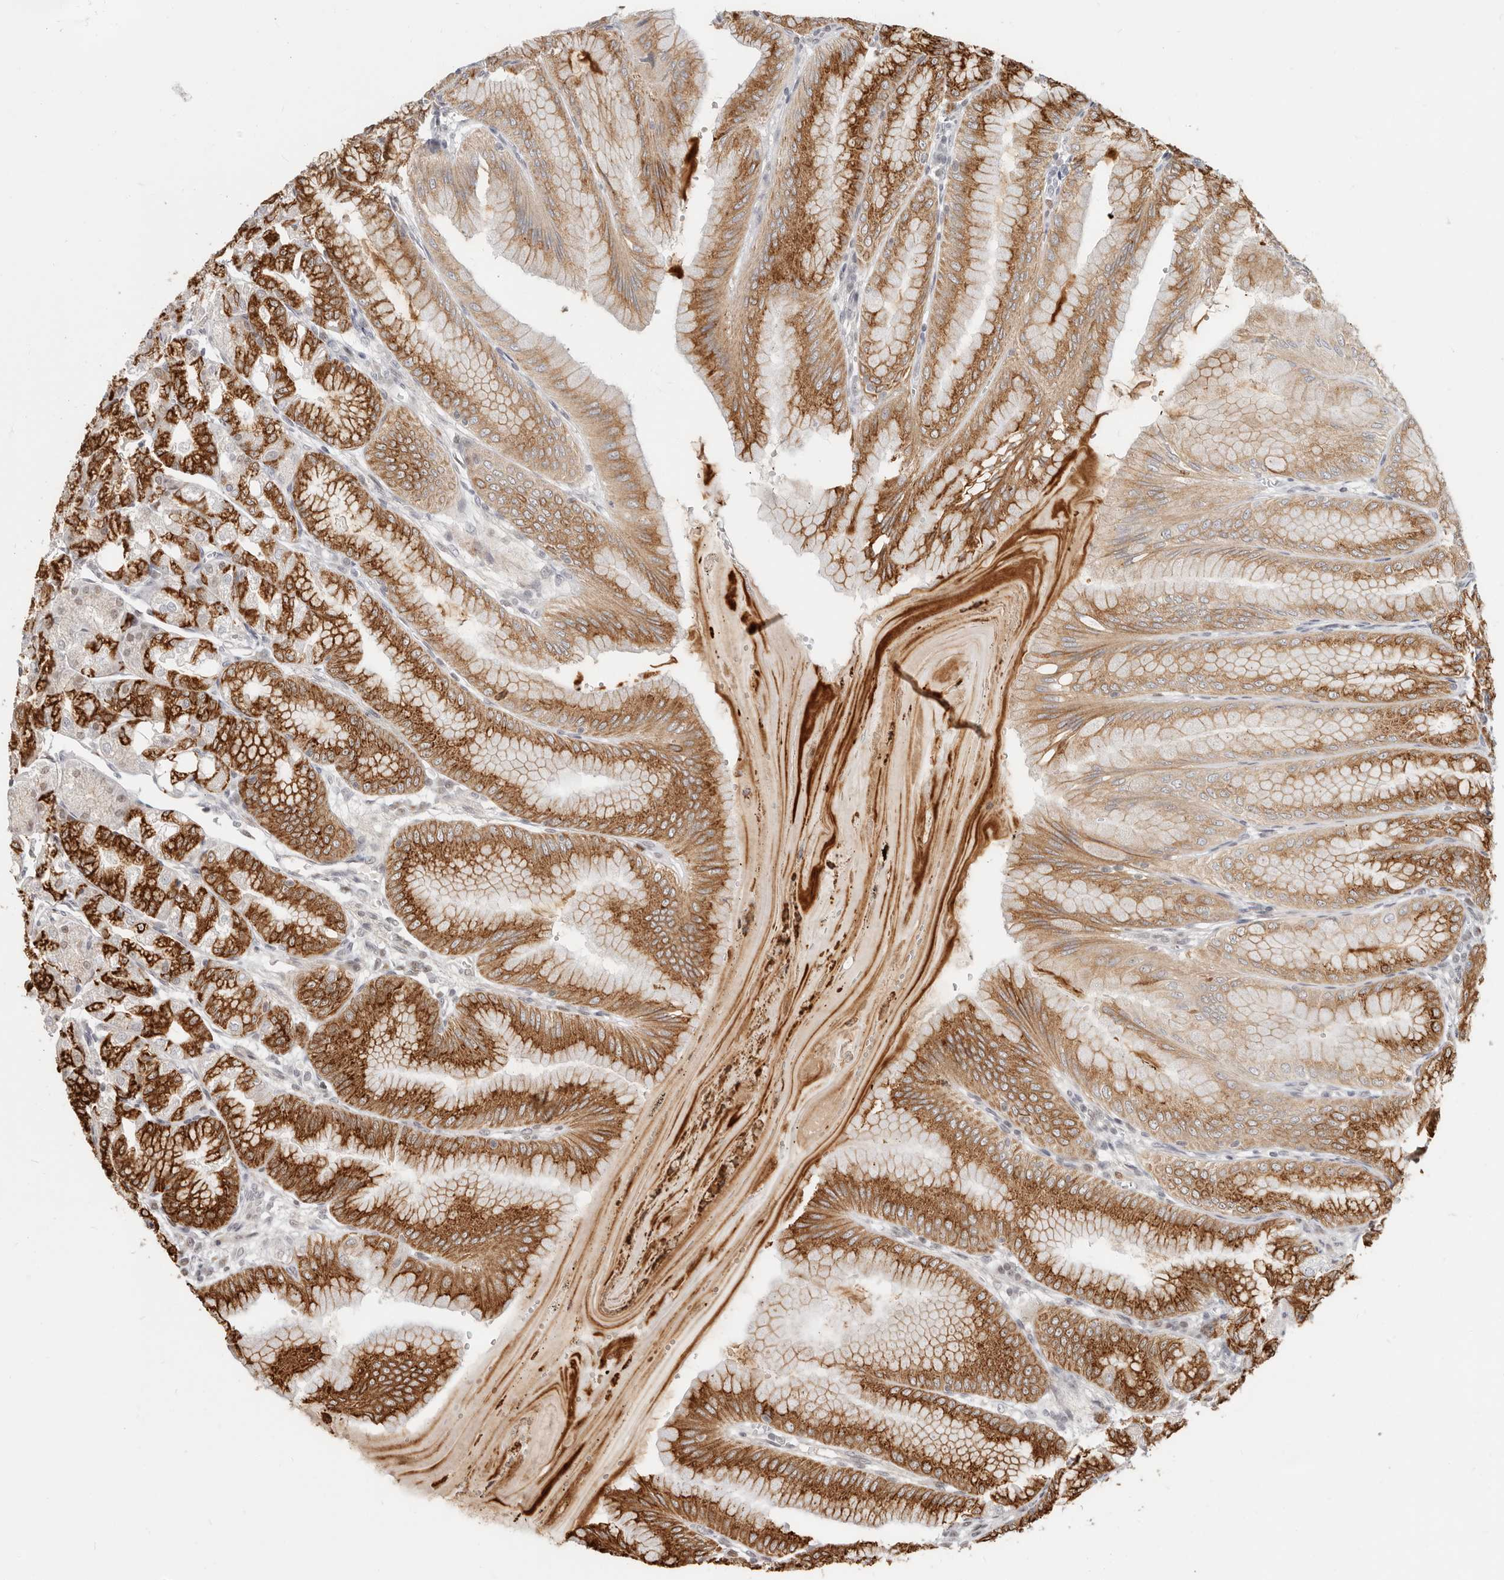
{"staining": {"intensity": "strong", "quantity": "25%-75%", "location": "cytoplasmic/membranous,nuclear"}, "tissue": "stomach", "cell_type": "Glandular cells", "image_type": "normal", "snomed": [{"axis": "morphology", "description": "Normal tissue, NOS"}, {"axis": "topography", "description": "Stomach, lower"}], "caption": "Stomach stained with DAB (3,3'-diaminobenzidine) immunohistochemistry (IHC) exhibits high levels of strong cytoplasmic/membranous,nuclear positivity in about 25%-75% of glandular cells. The protein of interest is stained brown, and the nuclei are stained in blue (DAB (3,3'-diaminobenzidine) IHC with brightfield microscopy, high magnification).", "gene": "RFC2", "patient": {"sex": "male", "age": 71}}